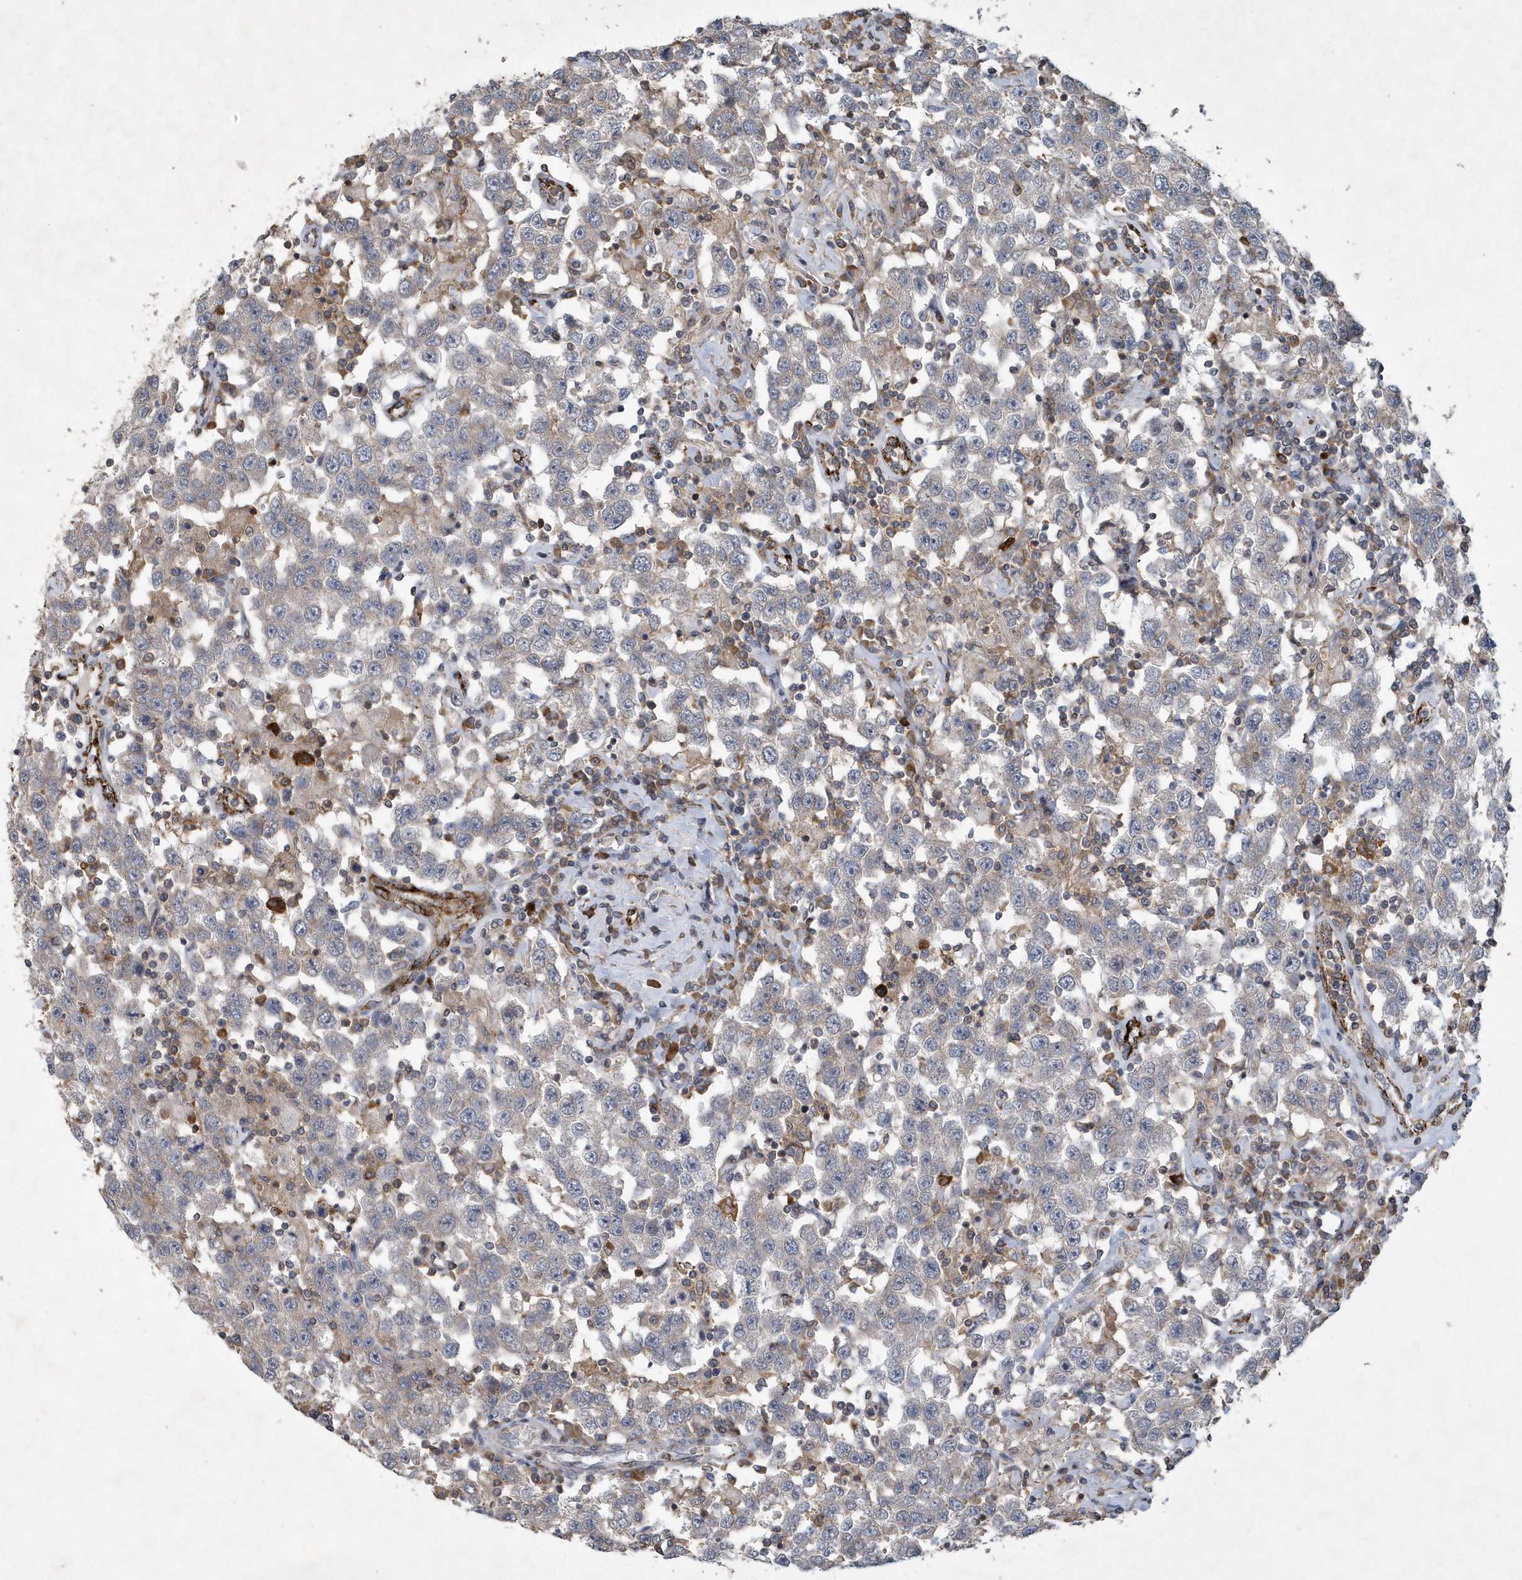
{"staining": {"intensity": "weak", "quantity": "25%-75%", "location": "cytoplasmic/membranous"}, "tissue": "testis cancer", "cell_type": "Tumor cells", "image_type": "cancer", "snomed": [{"axis": "morphology", "description": "Seminoma, NOS"}, {"axis": "topography", "description": "Testis"}], "caption": "A low amount of weak cytoplasmic/membranous expression is present in about 25%-75% of tumor cells in seminoma (testis) tissue. The staining is performed using DAB brown chromogen to label protein expression. The nuclei are counter-stained blue using hematoxylin.", "gene": "N4BP2", "patient": {"sex": "male", "age": 41}}